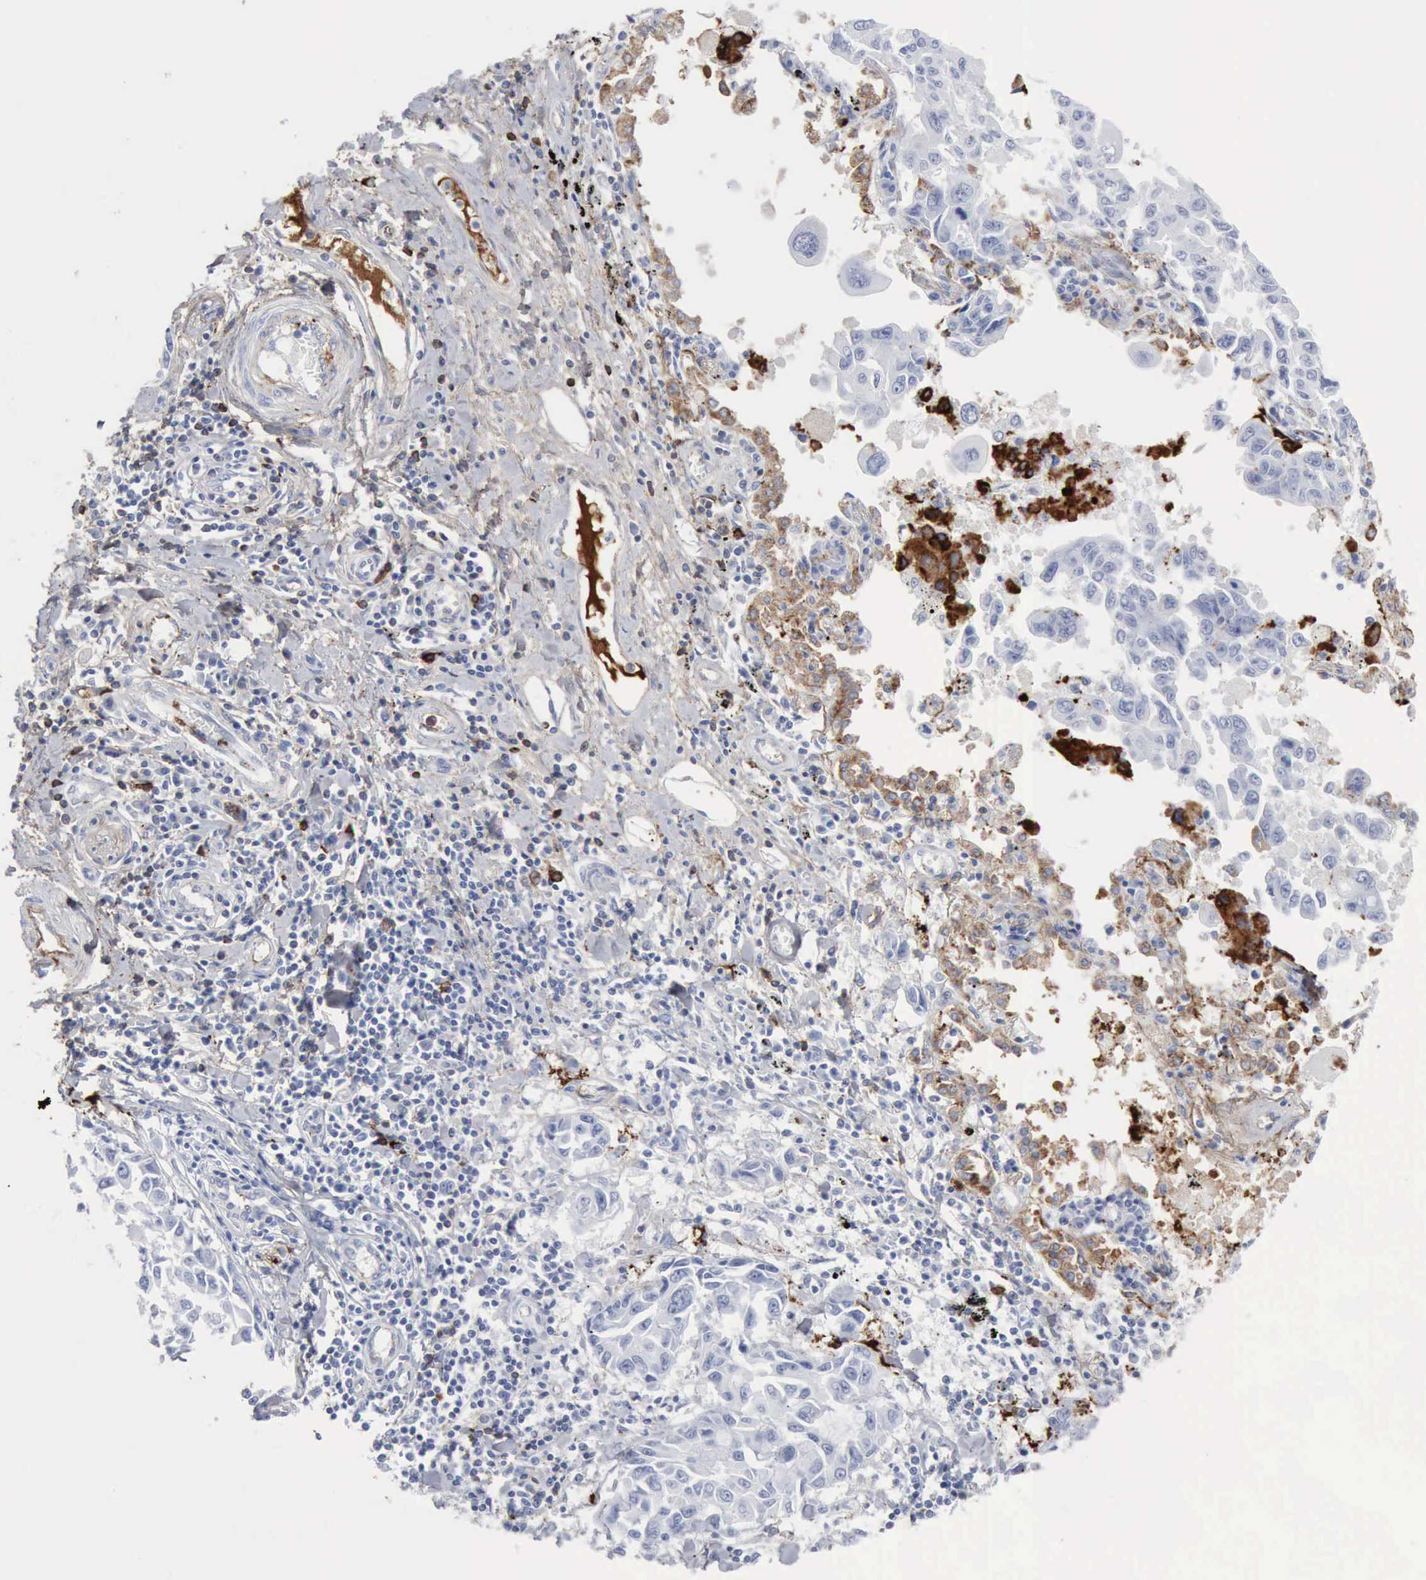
{"staining": {"intensity": "negative", "quantity": "none", "location": "none"}, "tissue": "lung cancer", "cell_type": "Tumor cells", "image_type": "cancer", "snomed": [{"axis": "morphology", "description": "Adenocarcinoma, NOS"}, {"axis": "topography", "description": "Lung"}], "caption": "This is an immunohistochemistry (IHC) histopathology image of human lung adenocarcinoma. There is no expression in tumor cells.", "gene": "C4BPA", "patient": {"sex": "male", "age": 64}}